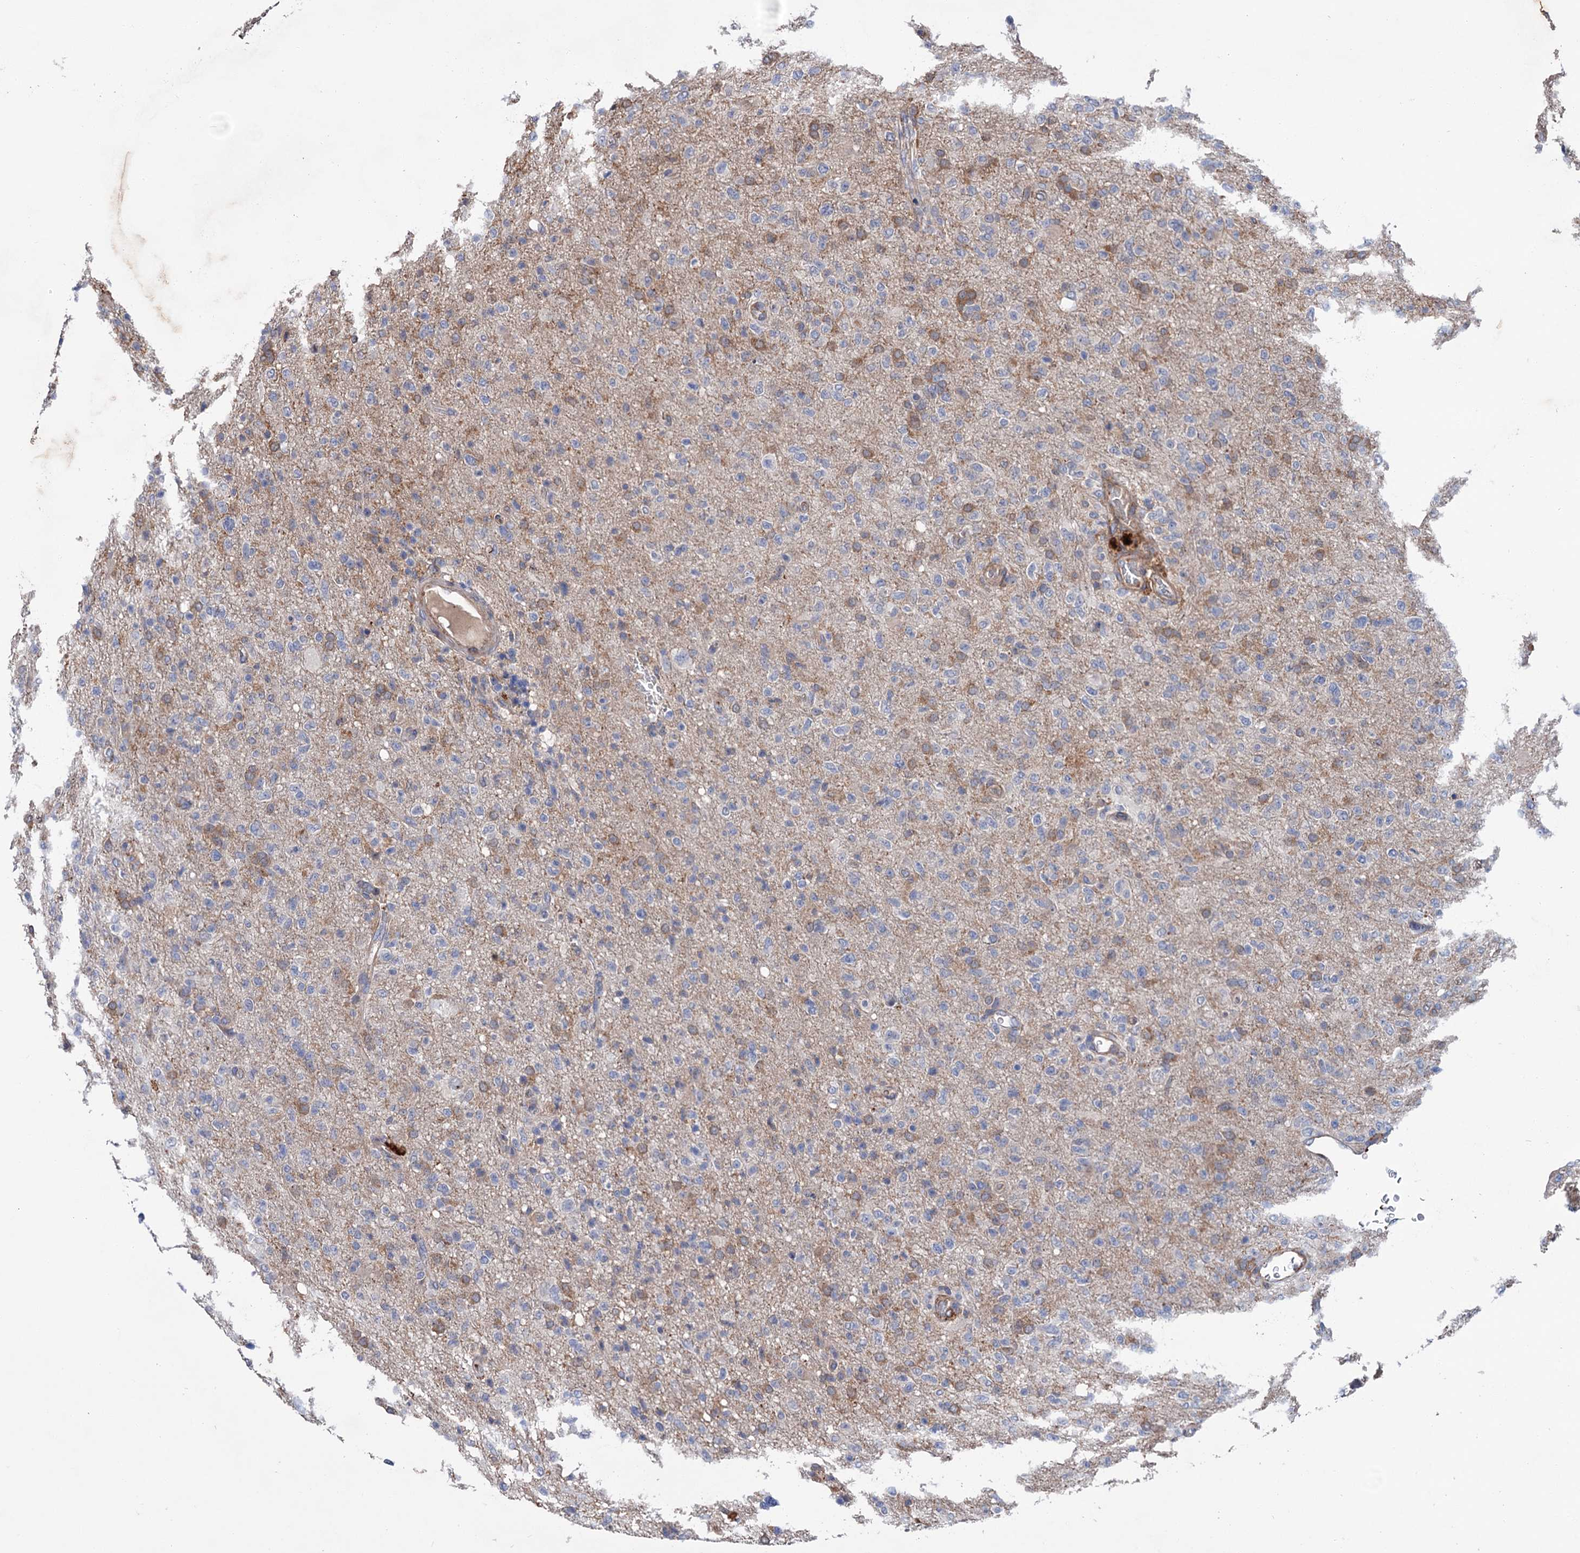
{"staining": {"intensity": "negative", "quantity": "none", "location": "none"}, "tissue": "glioma", "cell_type": "Tumor cells", "image_type": "cancer", "snomed": [{"axis": "morphology", "description": "Glioma, malignant, High grade"}, {"axis": "topography", "description": "Brain"}], "caption": "Tumor cells show no significant protein staining in glioma.", "gene": "TMTC3", "patient": {"sex": "female", "age": 57}}